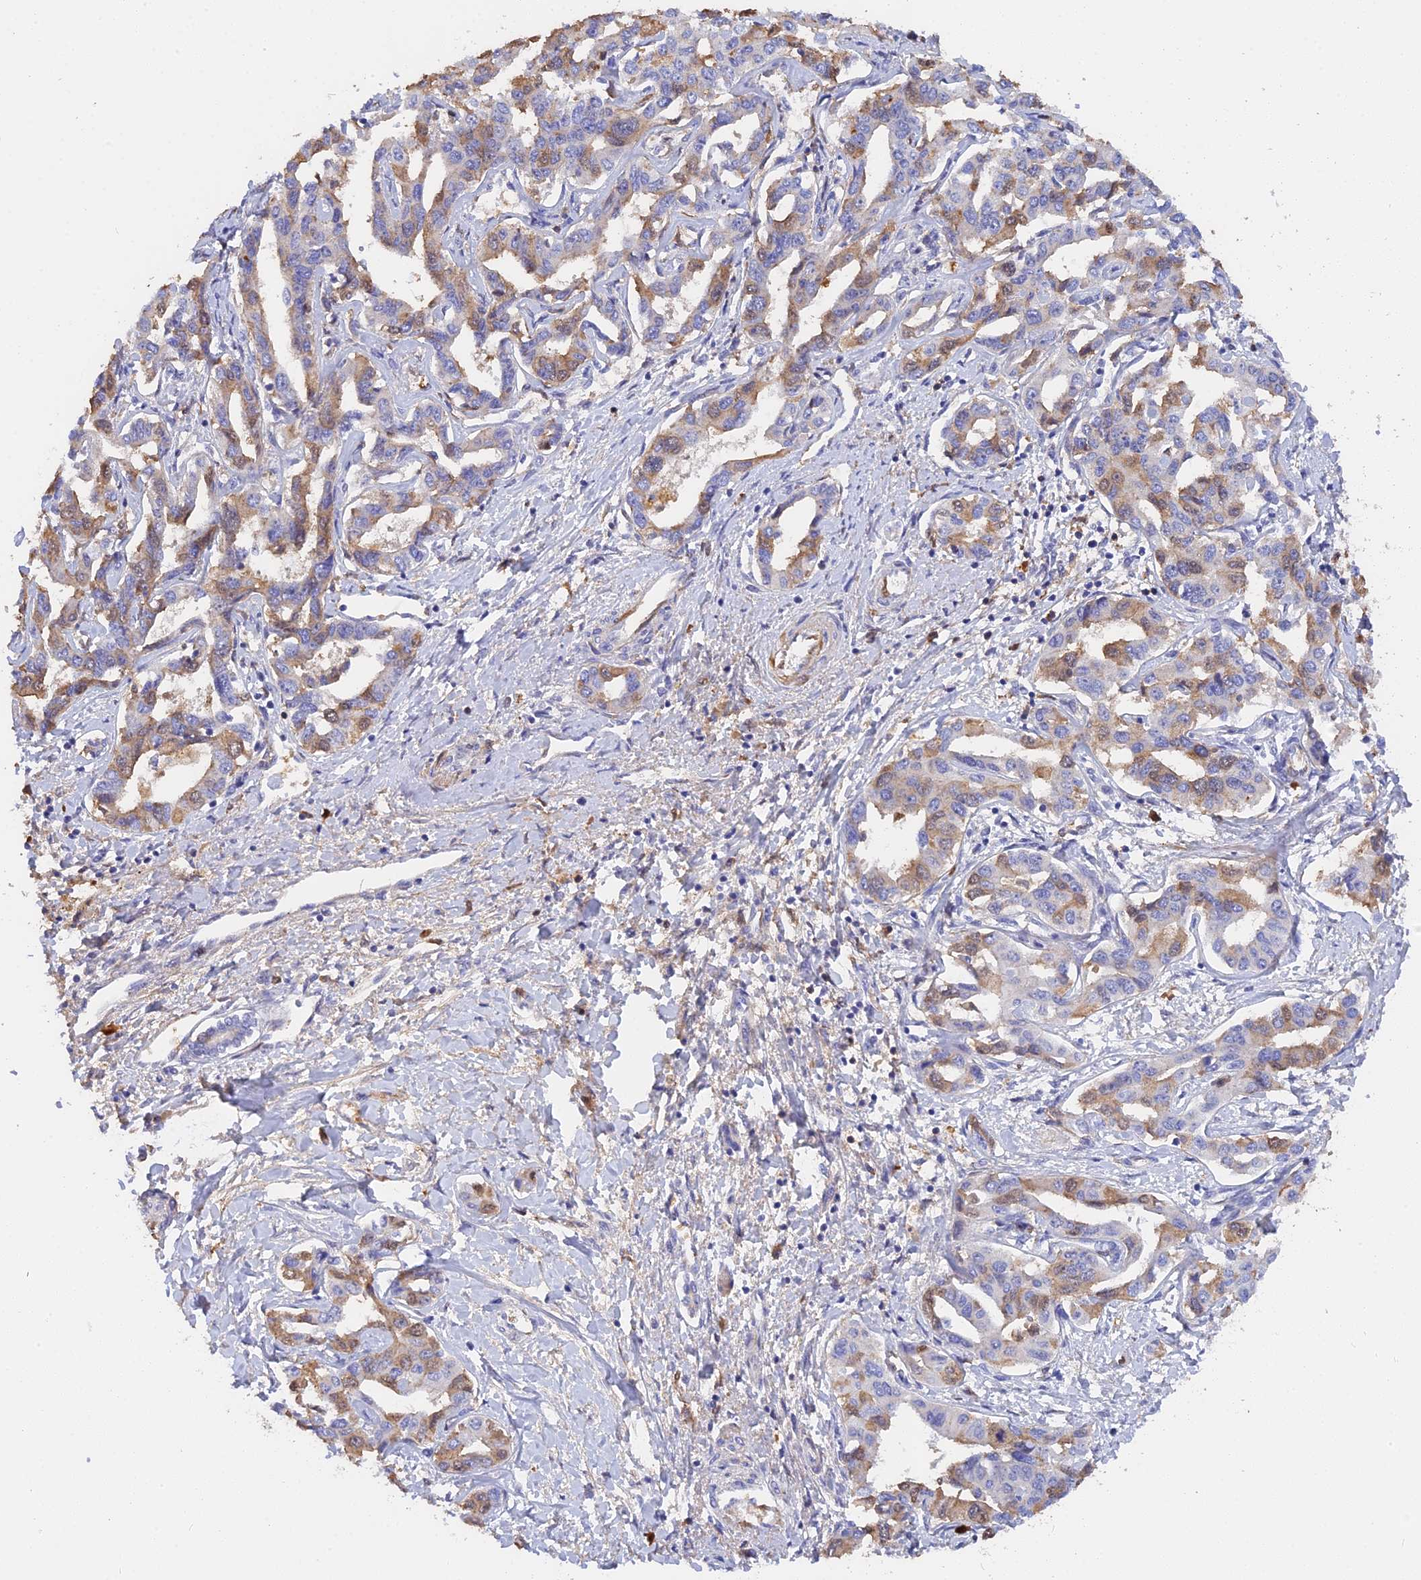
{"staining": {"intensity": "moderate", "quantity": "<25%", "location": "cytoplasmic/membranous"}, "tissue": "liver cancer", "cell_type": "Tumor cells", "image_type": "cancer", "snomed": [{"axis": "morphology", "description": "Cholangiocarcinoma"}, {"axis": "topography", "description": "Liver"}], "caption": "IHC image of neoplastic tissue: human liver cancer stained using IHC exhibits low levels of moderate protein expression localized specifically in the cytoplasmic/membranous of tumor cells, appearing as a cytoplasmic/membranous brown color.", "gene": "PZP", "patient": {"sex": "male", "age": 59}}